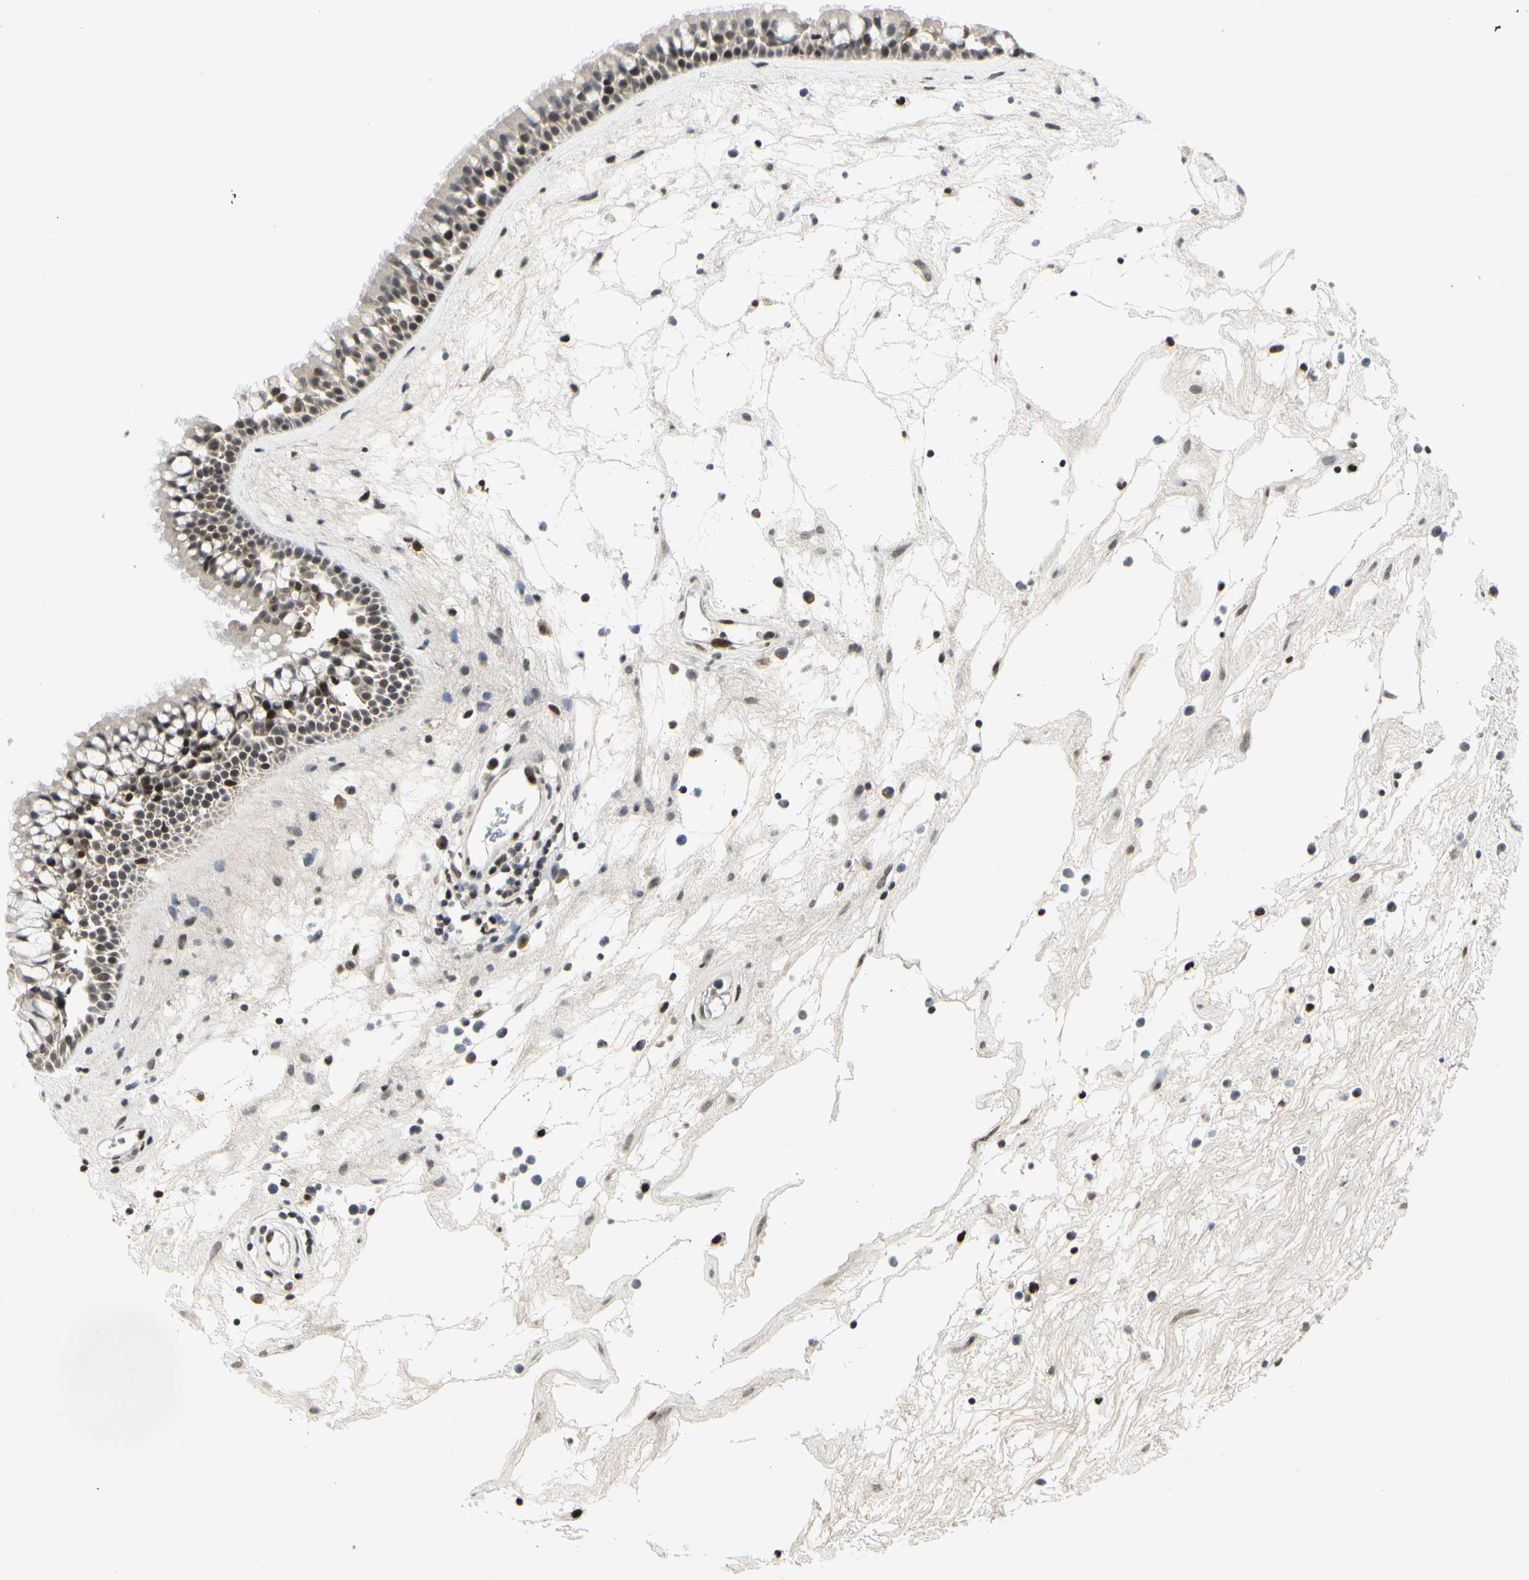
{"staining": {"intensity": "strong", "quantity": ">75%", "location": "nuclear"}, "tissue": "nasopharynx", "cell_type": "Respiratory epithelial cells", "image_type": "normal", "snomed": [{"axis": "morphology", "description": "Normal tissue, NOS"}, {"axis": "morphology", "description": "Inflammation, NOS"}, {"axis": "topography", "description": "Nasopharynx"}], "caption": "The immunohistochemical stain labels strong nuclear staining in respiratory epithelial cells of normal nasopharynx.", "gene": "FOXJ2", "patient": {"sex": "male", "age": 48}}